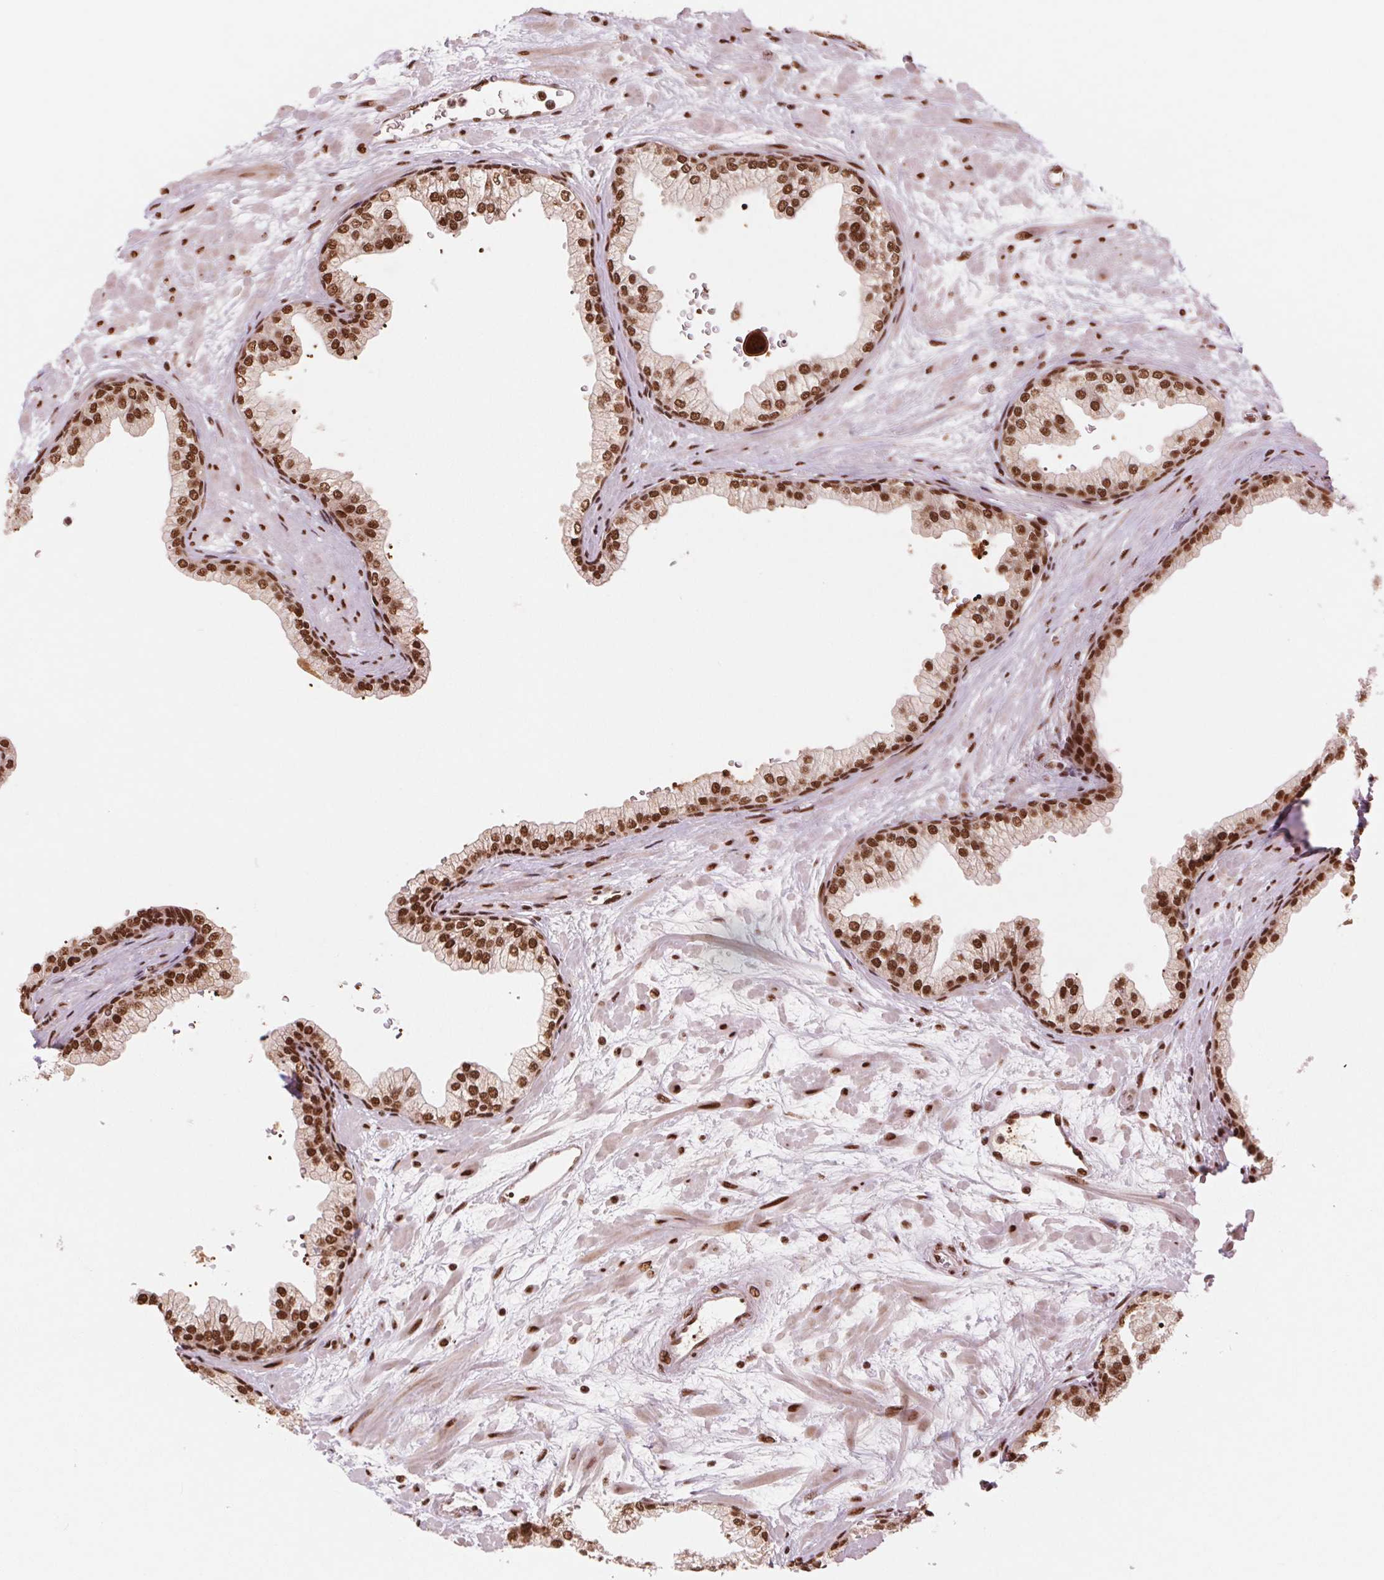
{"staining": {"intensity": "strong", "quantity": ">75%", "location": "nuclear"}, "tissue": "prostate", "cell_type": "Glandular cells", "image_type": "normal", "snomed": [{"axis": "morphology", "description": "Normal tissue, NOS"}, {"axis": "topography", "description": "Prostate"}, {"axis": "topography", "description": "Peripheral nerve tissue"}], "caption": "Prostate was stained to show a protein in brown. There is high levels of strong nuclear expression in approximately >75% of glandular cells. (Brightfield microscopy of DAB IHC at high magnification).", "gene": "TTLL9", "patient": {"sex": "male", "age": 61}}